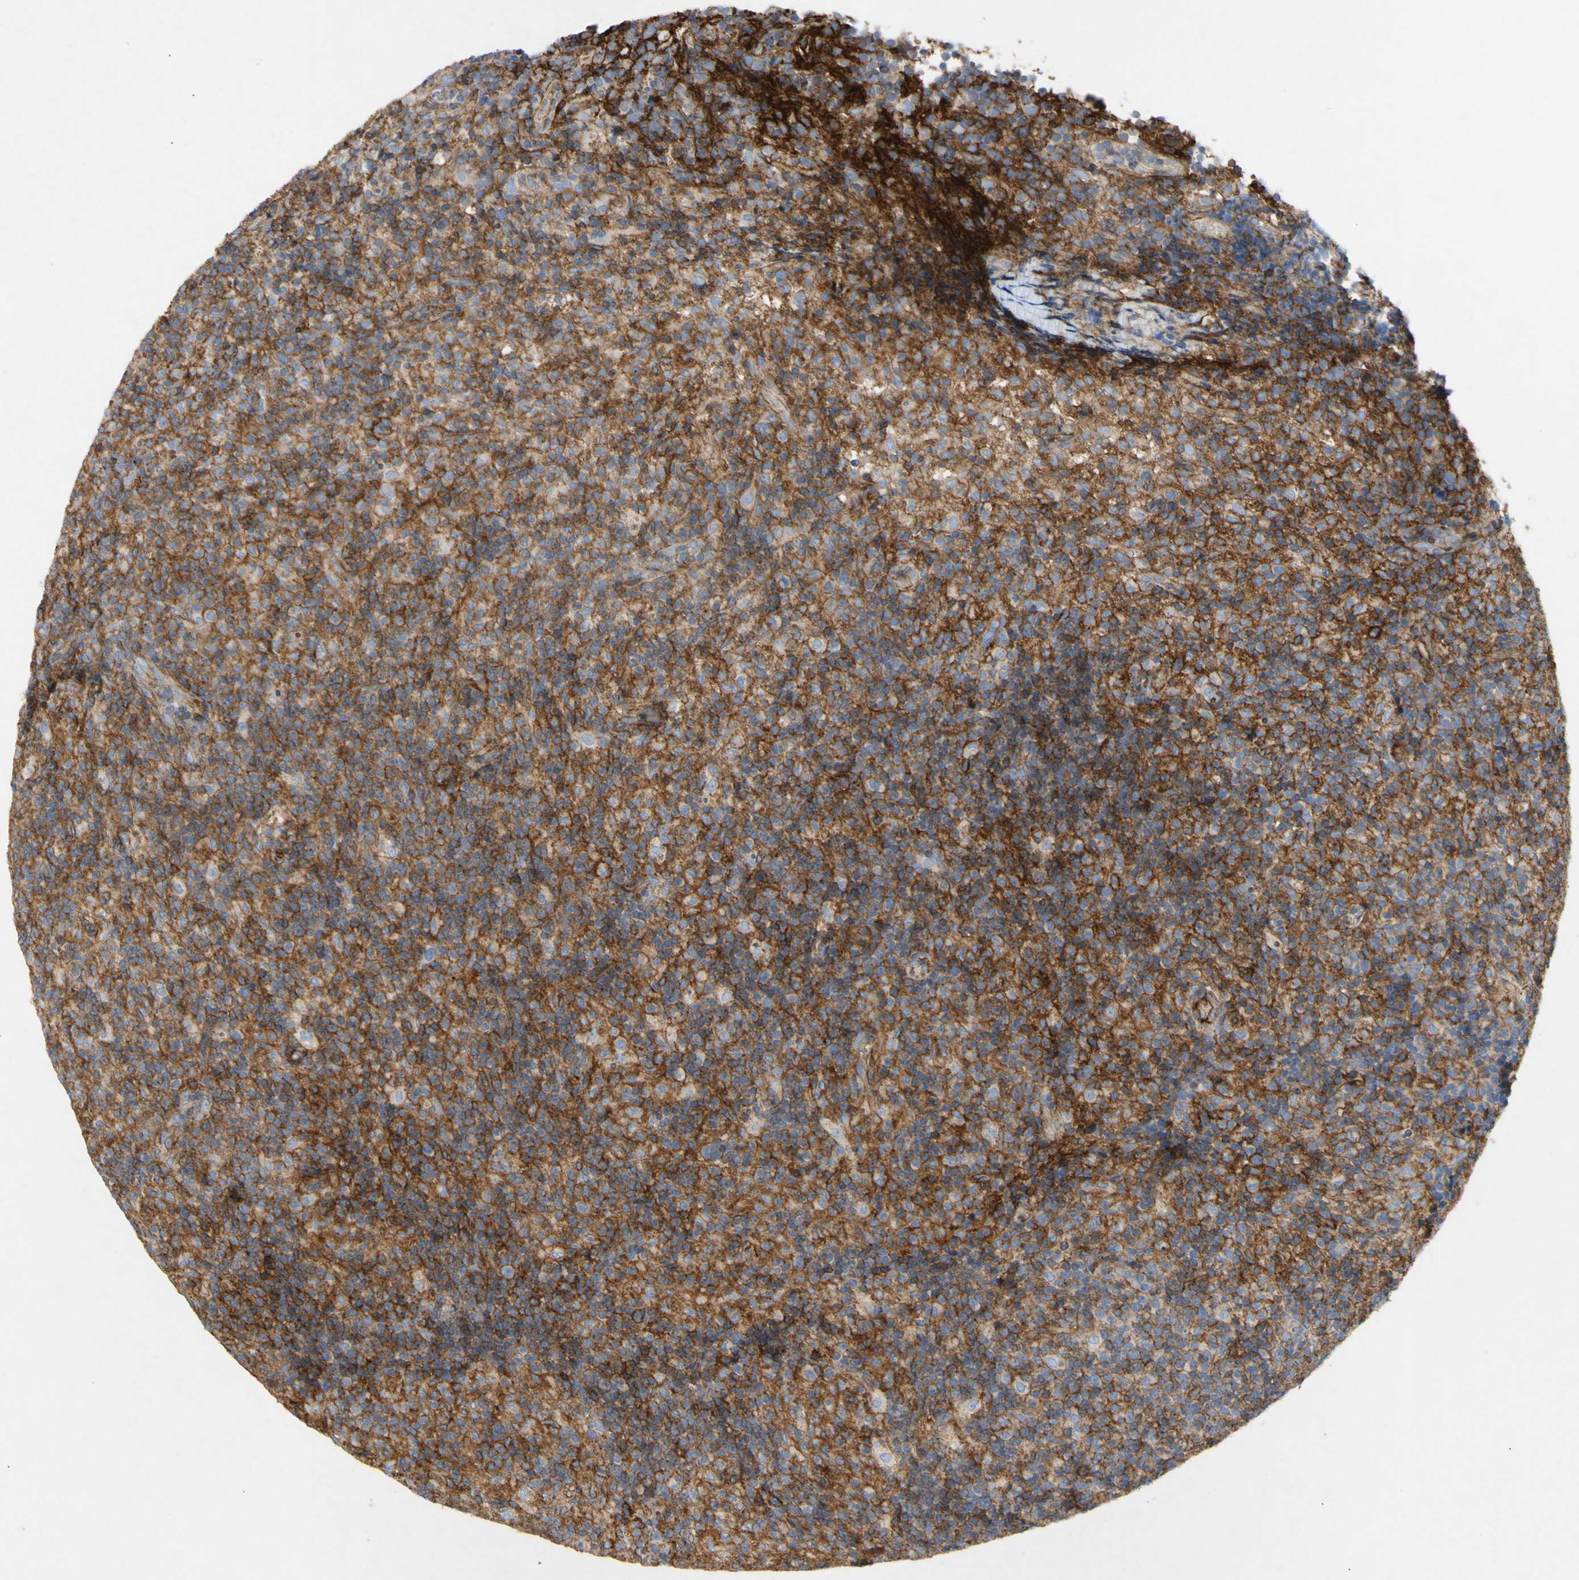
{"staining": {"intensity": "strong", "quantity": ">75%", "location": "cytoplasmic/membranous"}, "tissue": "lymph node", "cell_type": "Germinal center cells", "image_type": "normal", "snomed": [{"axis": "morphology", "description": "Normal tissue, NOS"}, {"axis": "morphology", "description": "Inflammation, NOS"}, {"axis": "topography", "description": "Lymph node"}], "caption": "An IHC image of benign tissue is shown. Protein staining in brown shows strong cytoplasmic/membranous positivity in lymph node within germinal center cells.", "gene": "ATP2A3", "patient": {"sex": "male", "age": 55}}